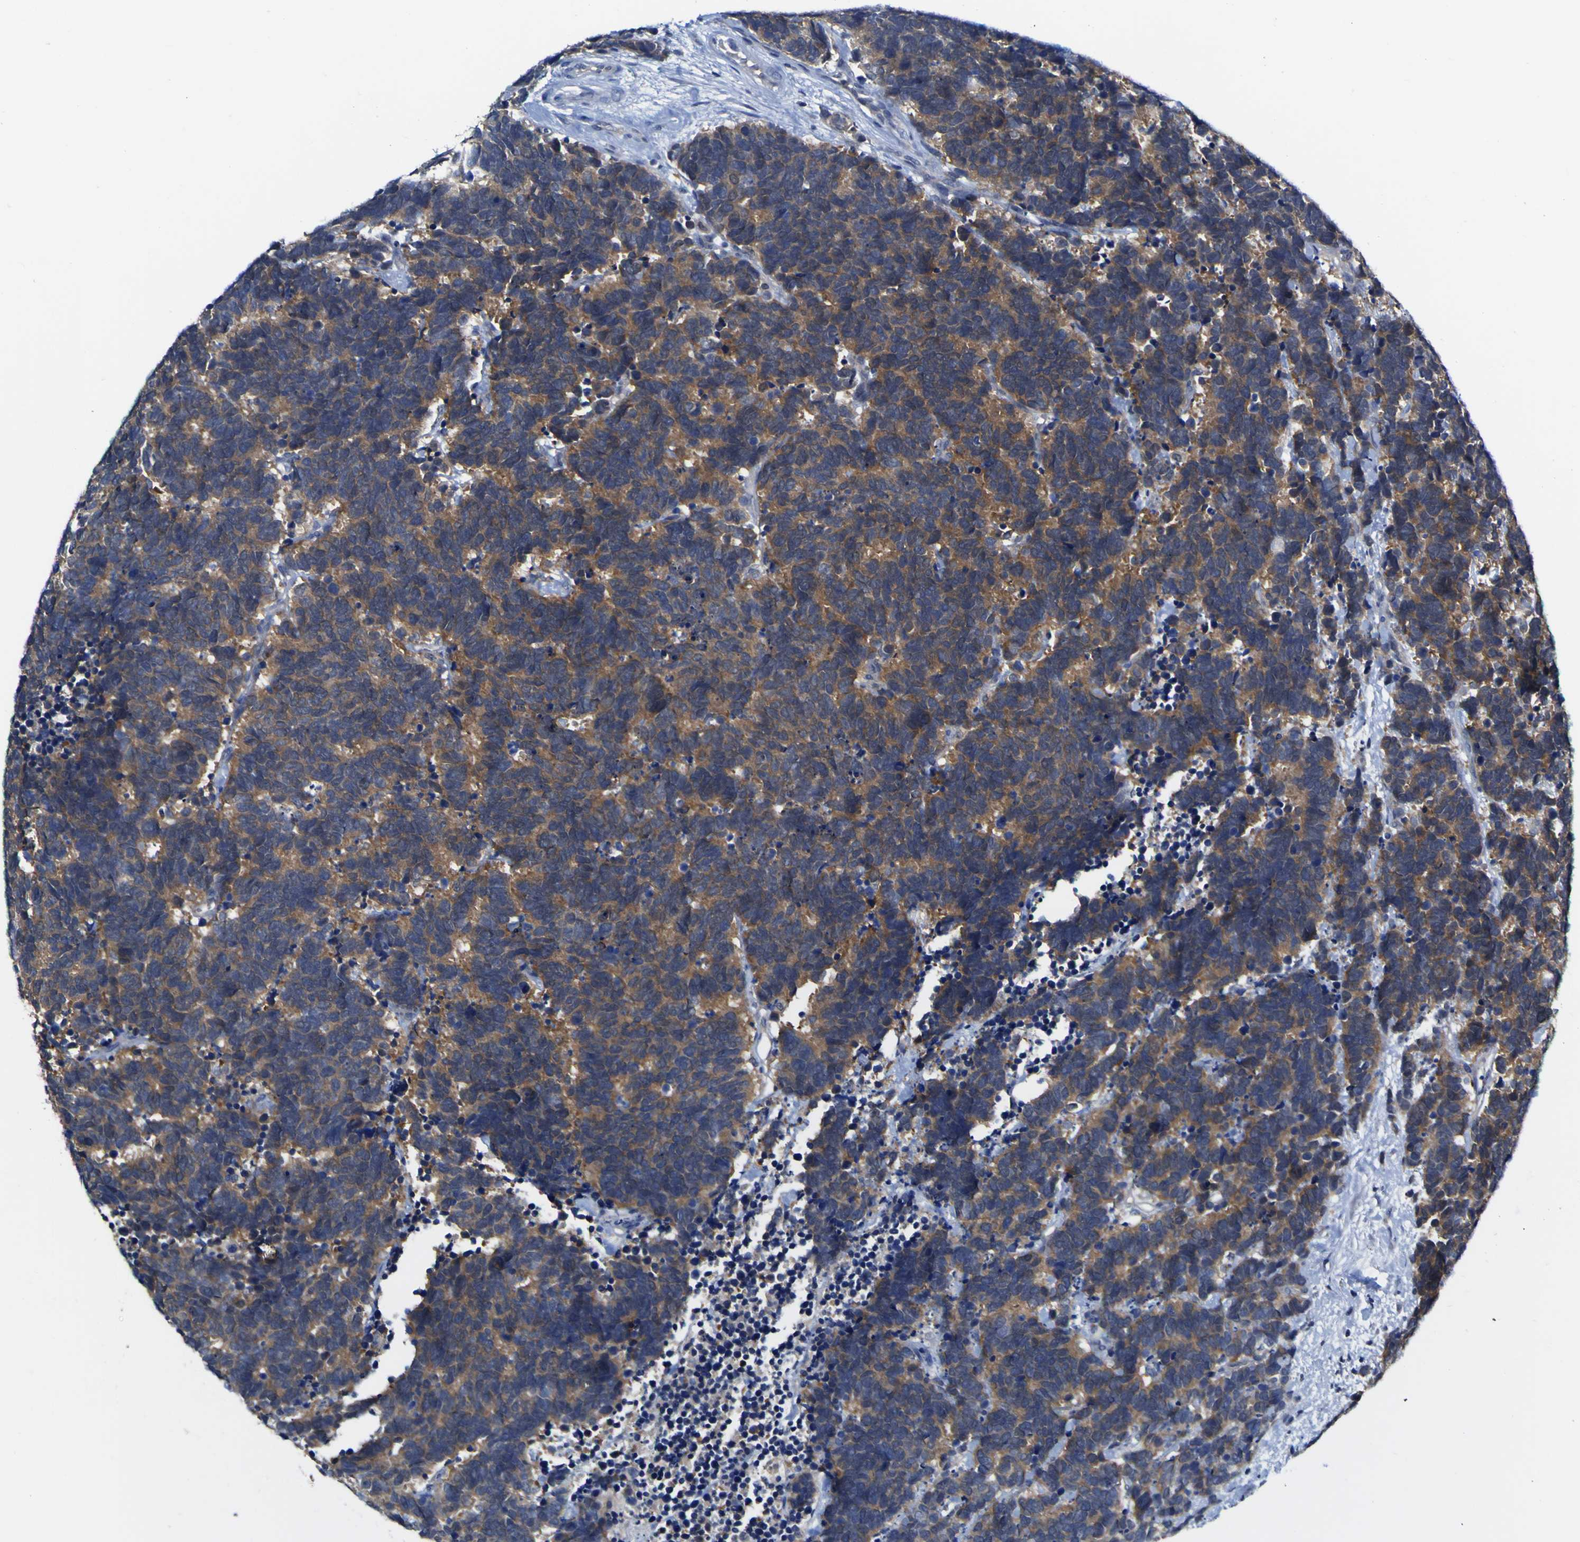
{"staining": {"intensity": "moderate", "quantity": ">75%", "location": "cytoplasmic/membranous"}, "tissue": "carcinoid", "cell_type": "Tumor cells", "image_type": "cancer", "snomed": [{"axis": "morphology", "description": "Carcinoma, NOS"}, {"axis": "morphology", "description": "Carcinoid, malignant, NOS"}, {"axis": "topography", "description": "Urinary bladder"}], "caption": "Protein staining of carcinoid tissue reveals moderate cytoplasmic/membranous positivity in about >75% of tumor cells. (Stains: DAB in brown, nuclei in blue, Microscopy: brightfield microscopy at high magnification).", "gene": "CASP6", "patient": {"sex": "male", "age": 57}}